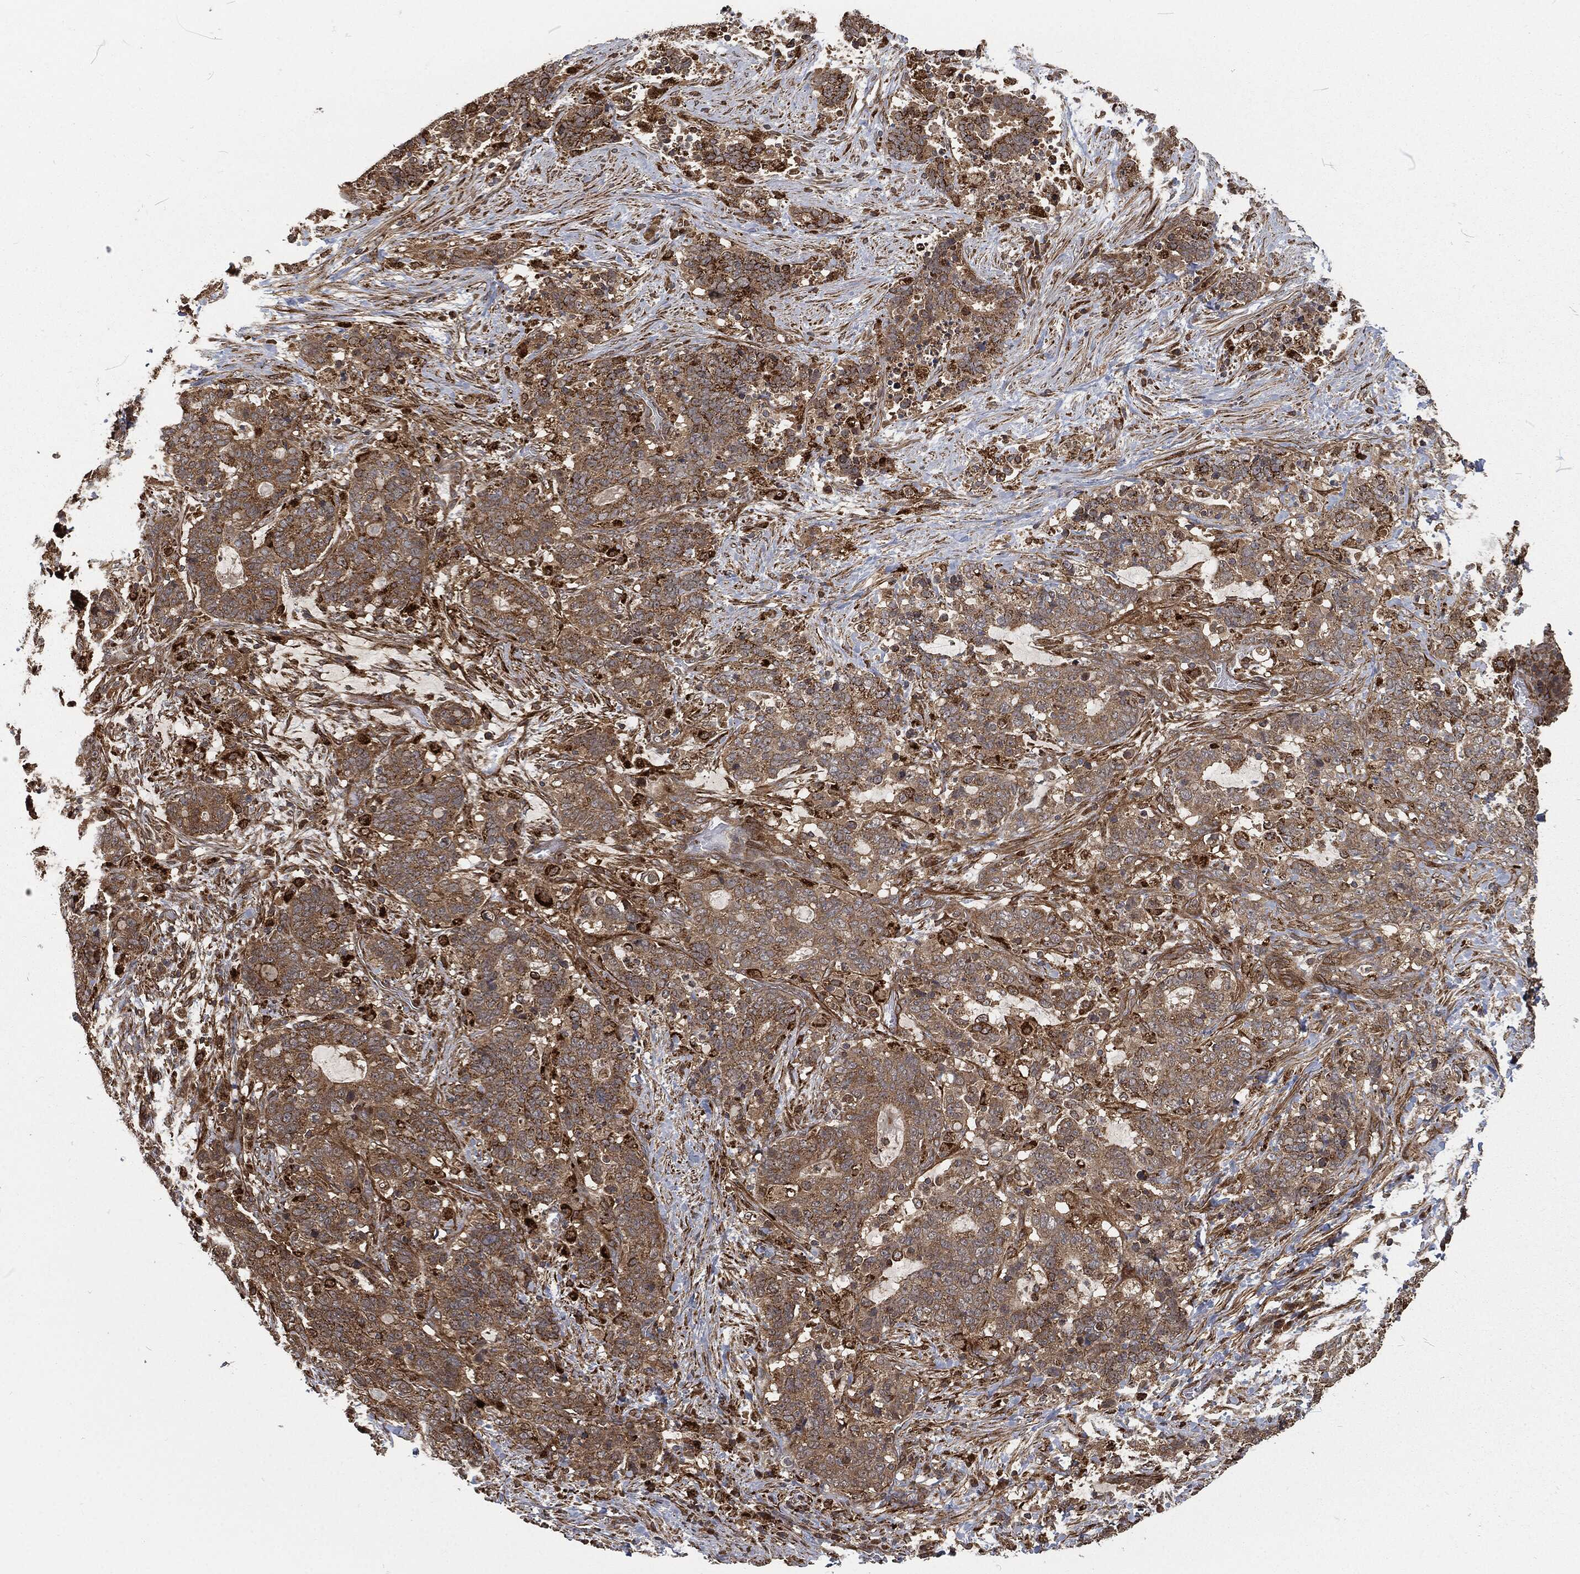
{"staining": {"intensity": "moderate", "quantity": ">75%", "location": "cytoplasmic/membranous"}, "tissue": "stomach cancer", "cell_type": "Tumor cells", "image_type": "cancer", "snomed": [{"axis": "morphology", "description": "Normal tissue, NOS"}, {"axis": "morphology", "description": "Adenocarcinoma, NOS"}, {"axis": "topography", "description": "Stomach"}], "caption": "Protein staining of stomach cancer (adenocarcinoma) tissue shows moderate cytoplasmic/membranous expression in approximately >75% of tumor cells.", "gene": "RFTN1", "patient": {"sex": "female", "age": 64}}